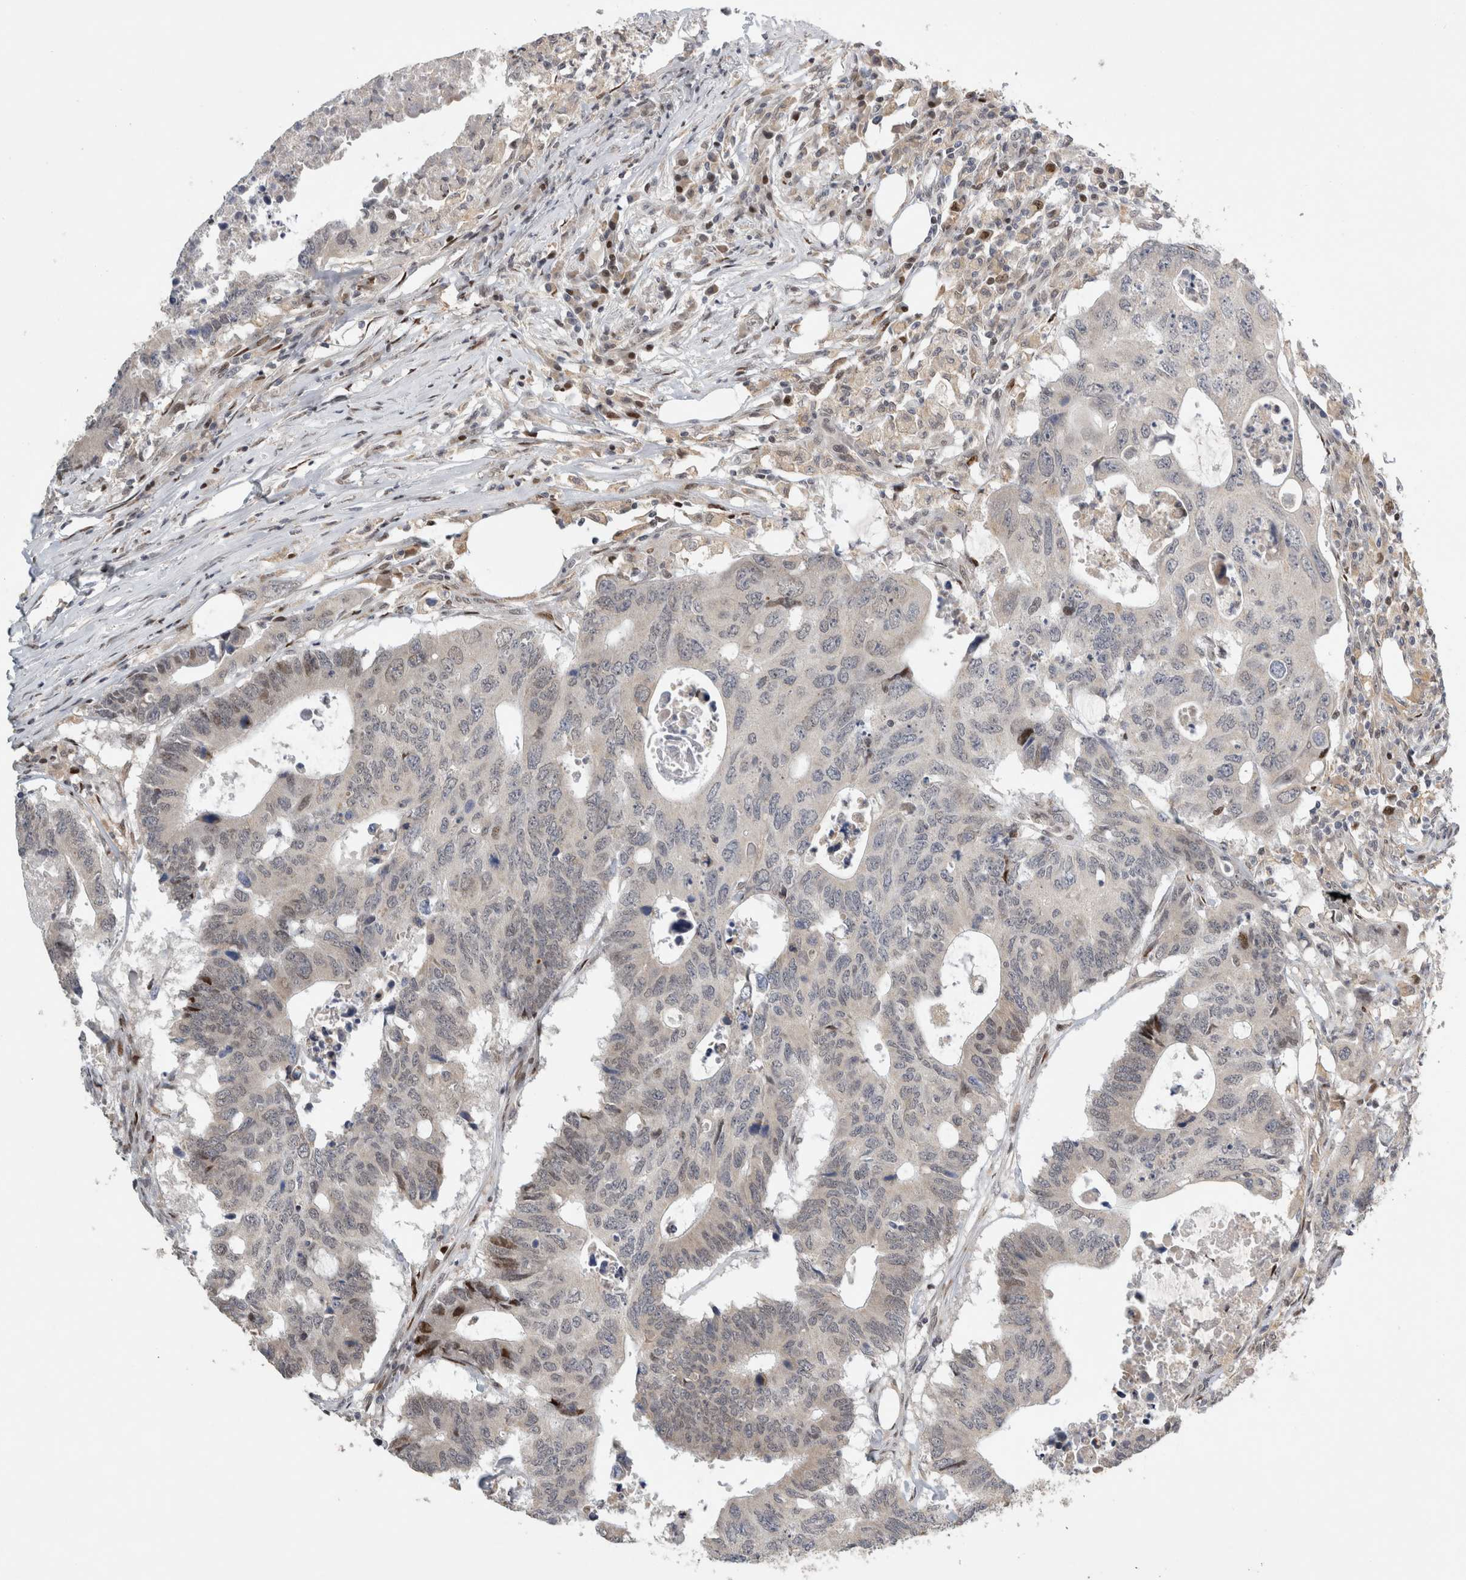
{"staining": {"intensity": "moderate", "quantity": "<25%", "location": "nuclear"}, "tissue": "colorectal cancer", "cell_type": "Tumor cells", "image_type": "cancer", "snomed": [{"axis": "morphology", "description": "Adenocarcinoma, NOS"}, {"axis": "topography", "description": "Colon"}], "caption": "An immunohistochemistry (IHC) image of neoplastic tissue is shown. Protein staining in brown labels moderate nuclear positivity in adenocarcinoma (colorectal) within tumor cells.", "gene": "C8orf58", "patient": {"sex": "male", "age": 71}}